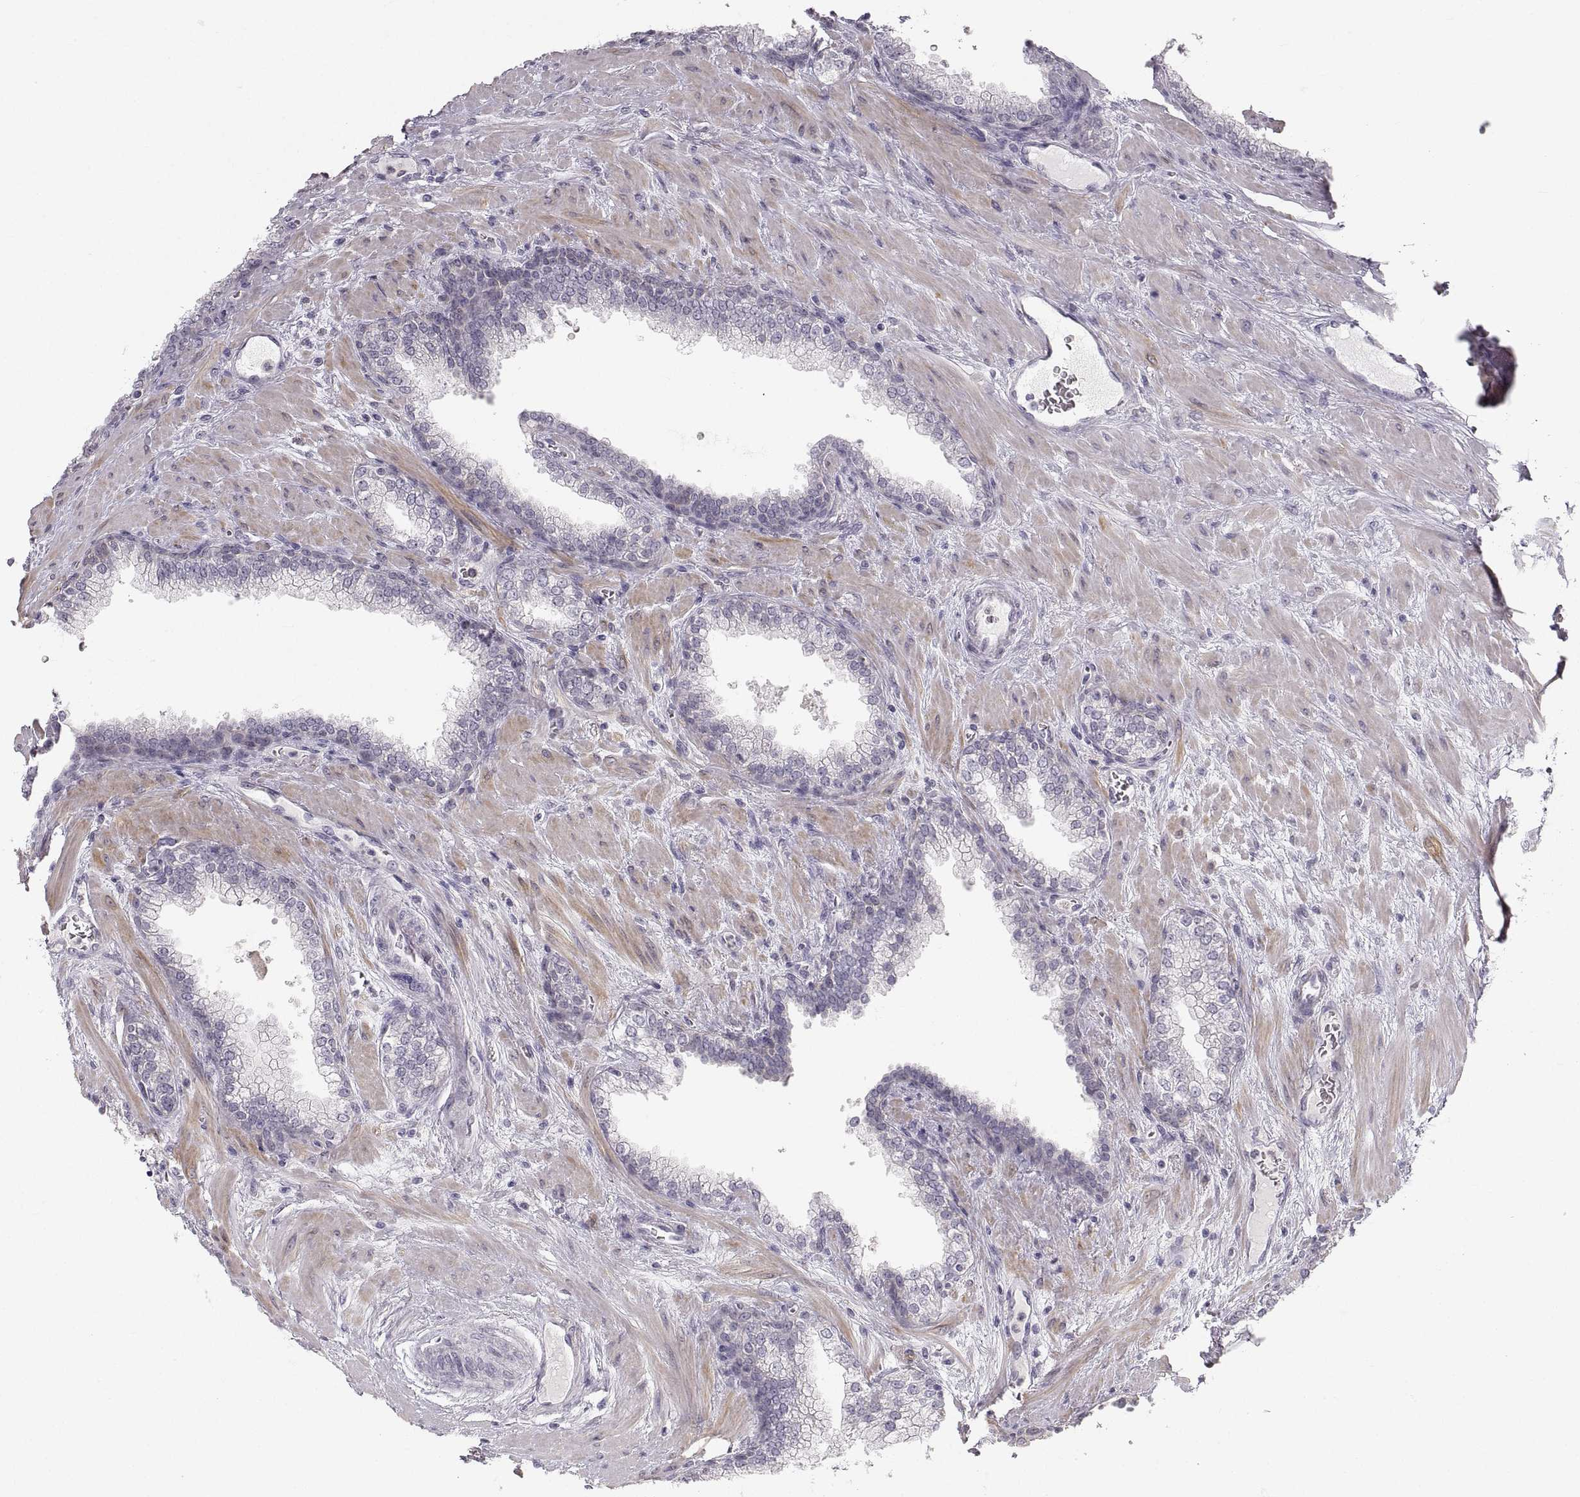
{"staining": {"intensity": "negative", "quantity": "none", "location": "none"}, "tissue": "prostate cancer", "cell_type": "Tumor cells", "image_type": "cancer", "snomed": [{"axis": "morphology", "description": "Adenocarcinoma, NOS"}, {"axis": "topography", "description": "Prostate"}], "caption": "An image of prostate adenocarcinoma stained for a protein exhibits no brown staining in tumor cells.", "gene": "ZNF185", "patient": {"sex": "male", "age": 67}}